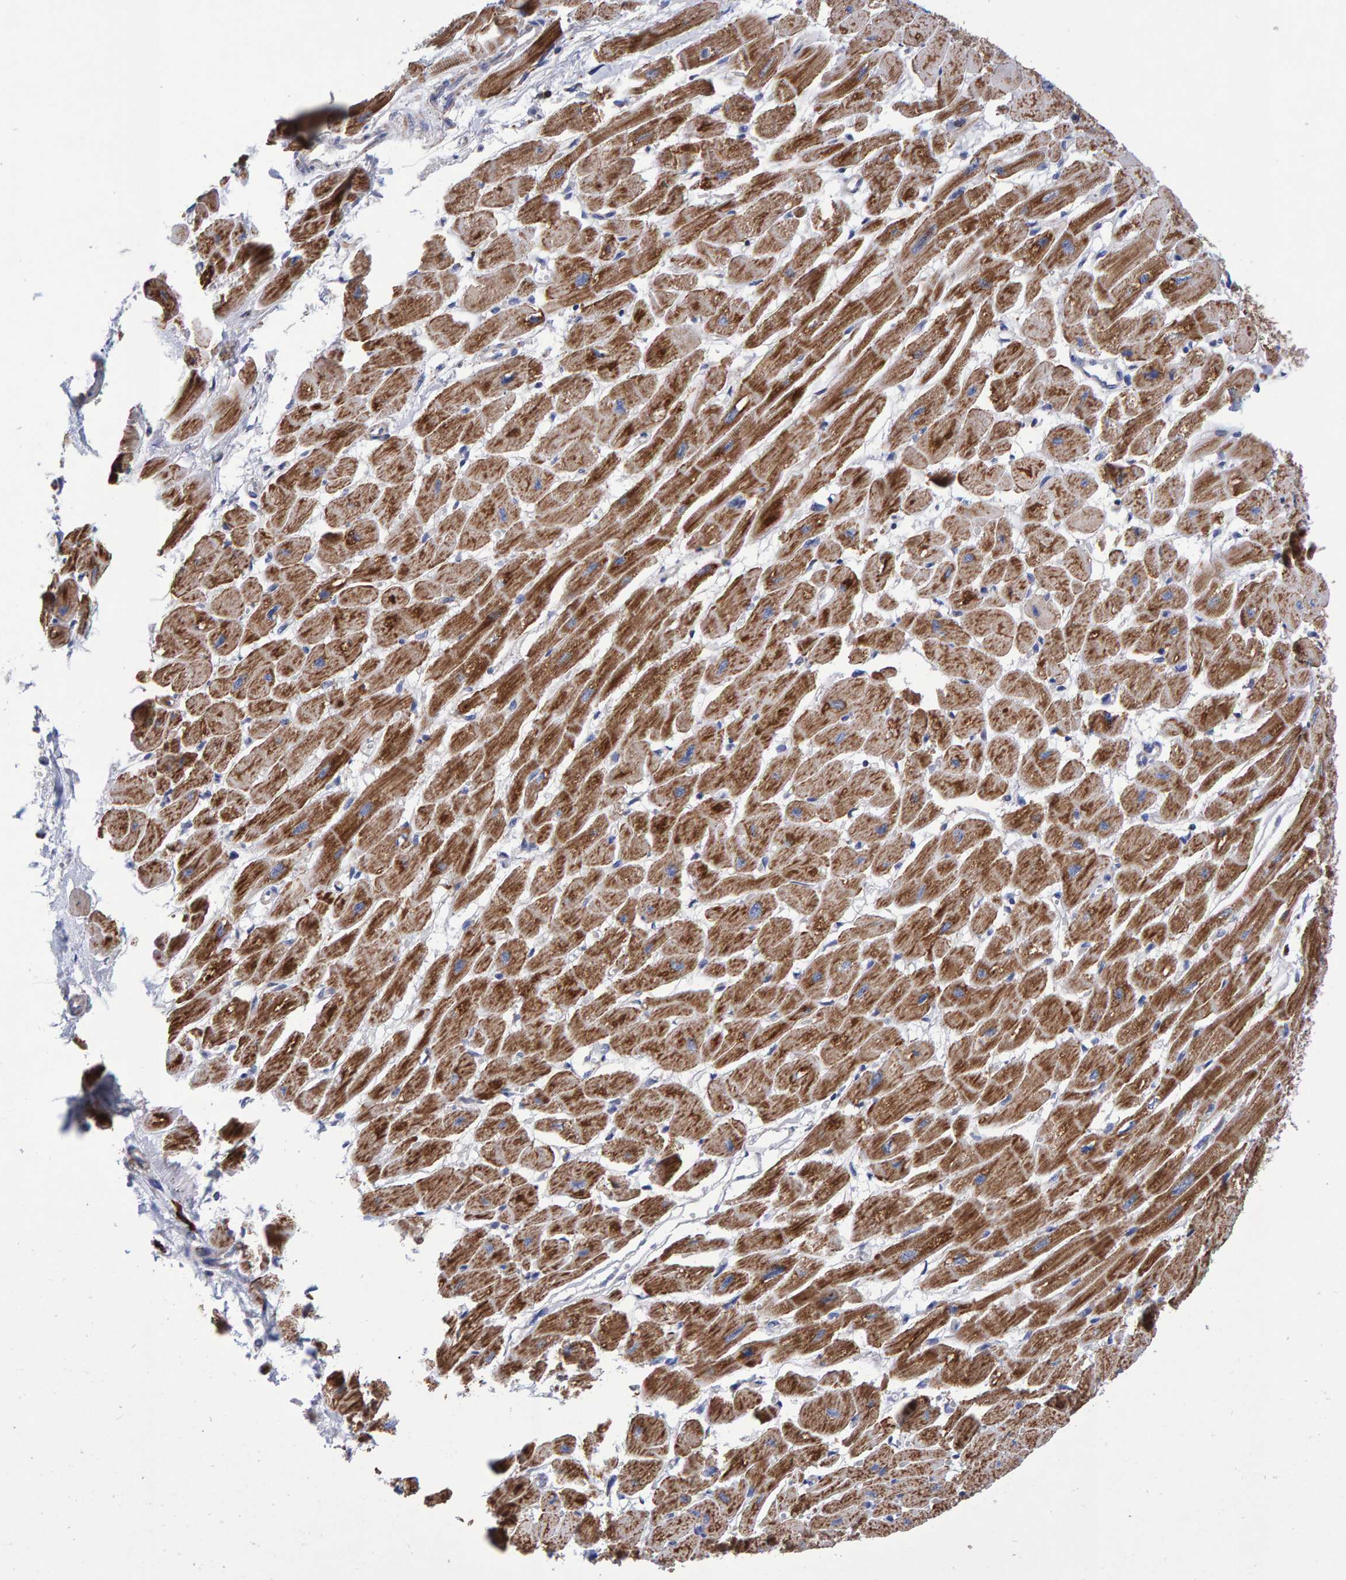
{"staining": {"intensity": "strong", "quantity": ">75%", "location": "cytoplasmic/membranous"}, "tissue": "heart muscle", "cell_type": "Cardiomyocytes", "image_type": "normal", "snomed": [{"axis": "morphology", "description": "Normal tissue, NOS"}, {"axis": "topography", "description": "Heart"}], "caption": "Immunohistochemistry histopathology image of normal heart muscle stained for a protein (brown), which shows high levels of strong cytoplasmic/membranous expression in about >75% of cardiomyocytes.", "gene": "EFR3A", "patient": {"sex": "female", "age": 54}}